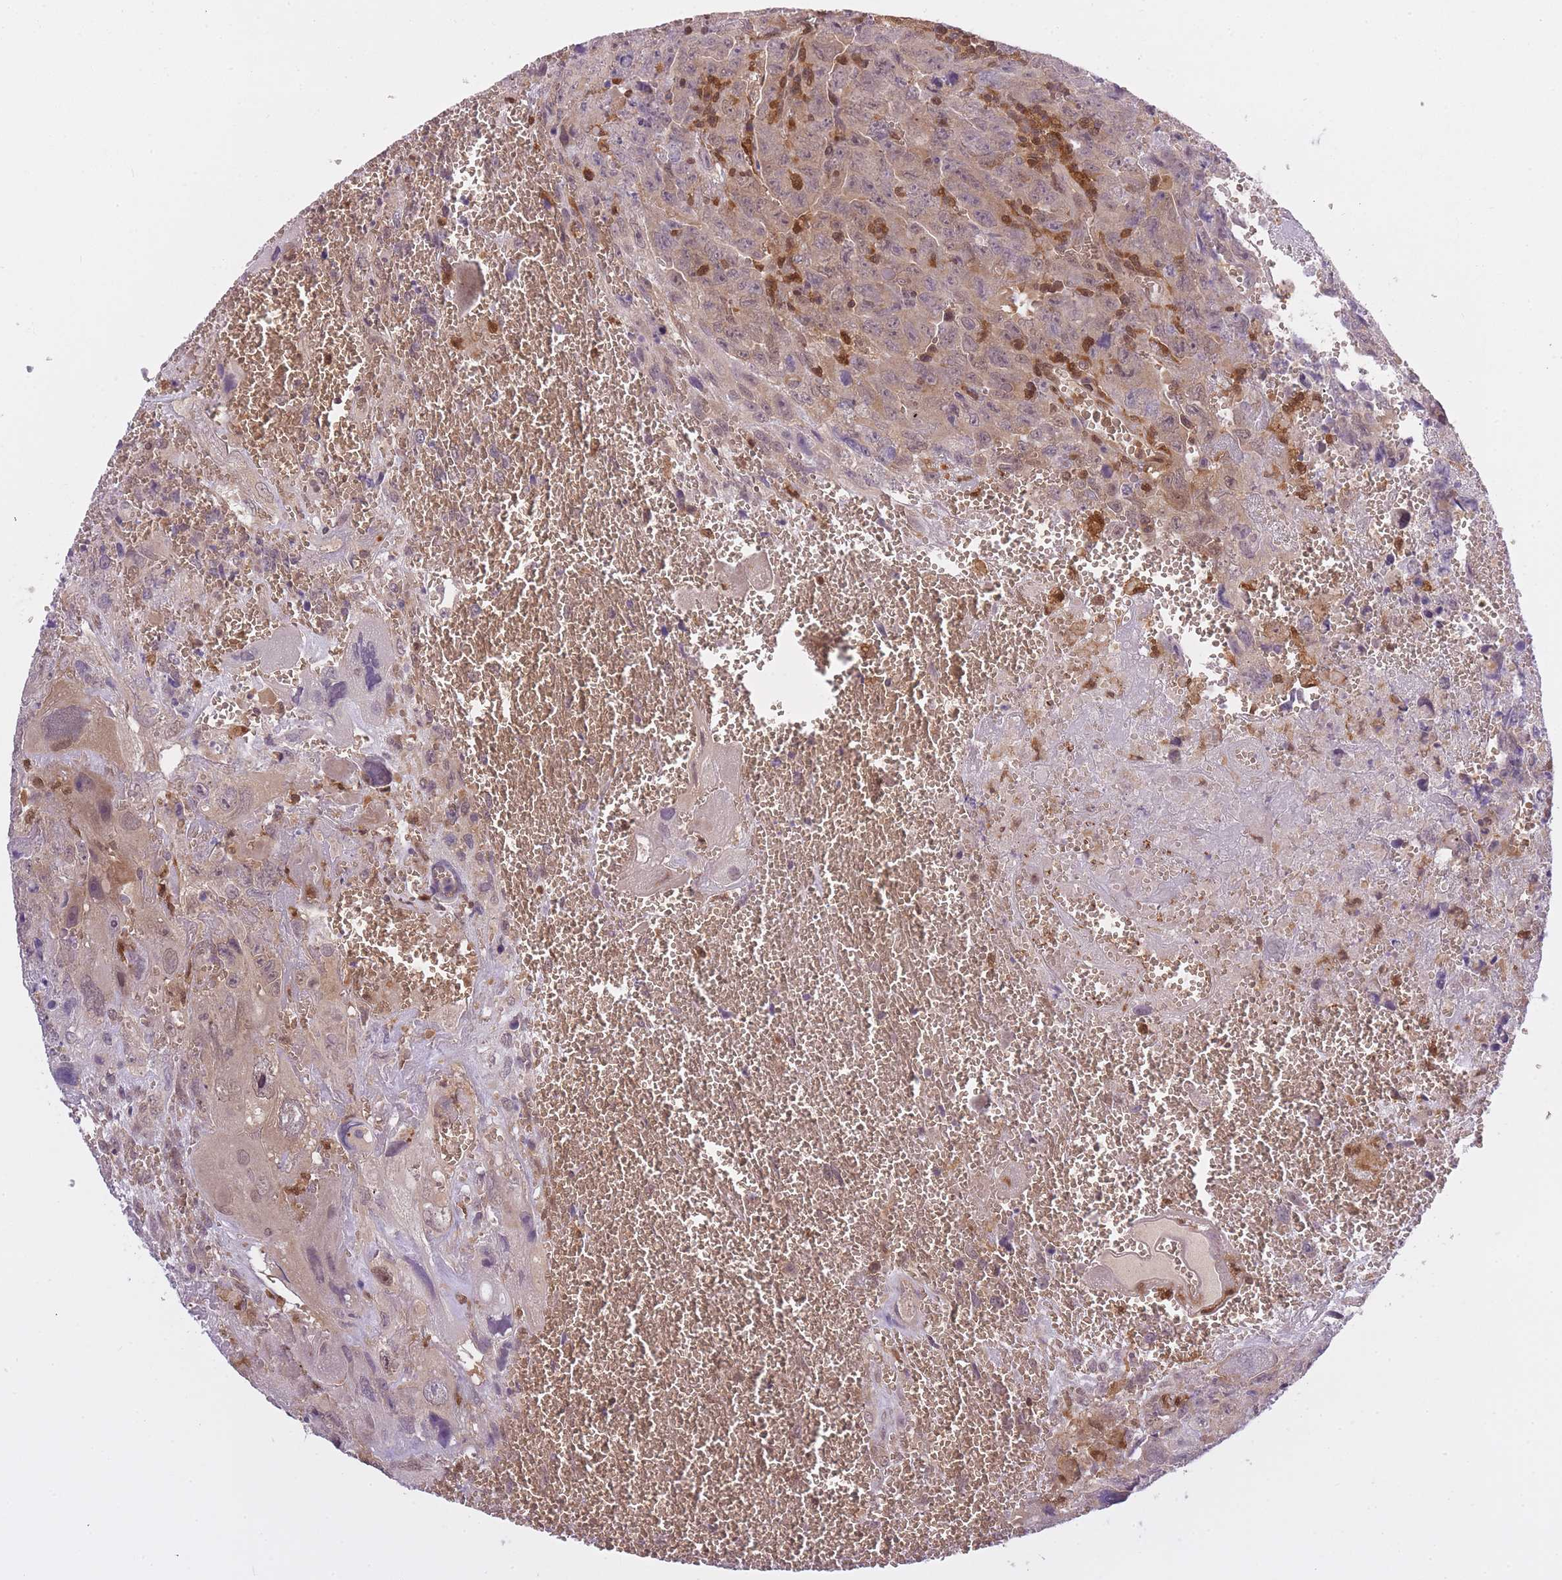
{"staining": {"intensity": "weak", "quantity": "25%-75%", "location": "cytoplasmic/membranous,nuclear"}, "tissue": "testis cancer", "cell_type": "Tumor cells", "image_type": "cancer", "snomed": [{"axis": "morphology", "description": "Carcinoma, Embryonal, NOS"}, {"axis": "topography", "description": "Testis"}], "caption": "Testis cancer stained with a protein marker reveals weak staining in tumor cells.", "gene": "CXorf38", "patient": {"sex": "male", "age": 28}}